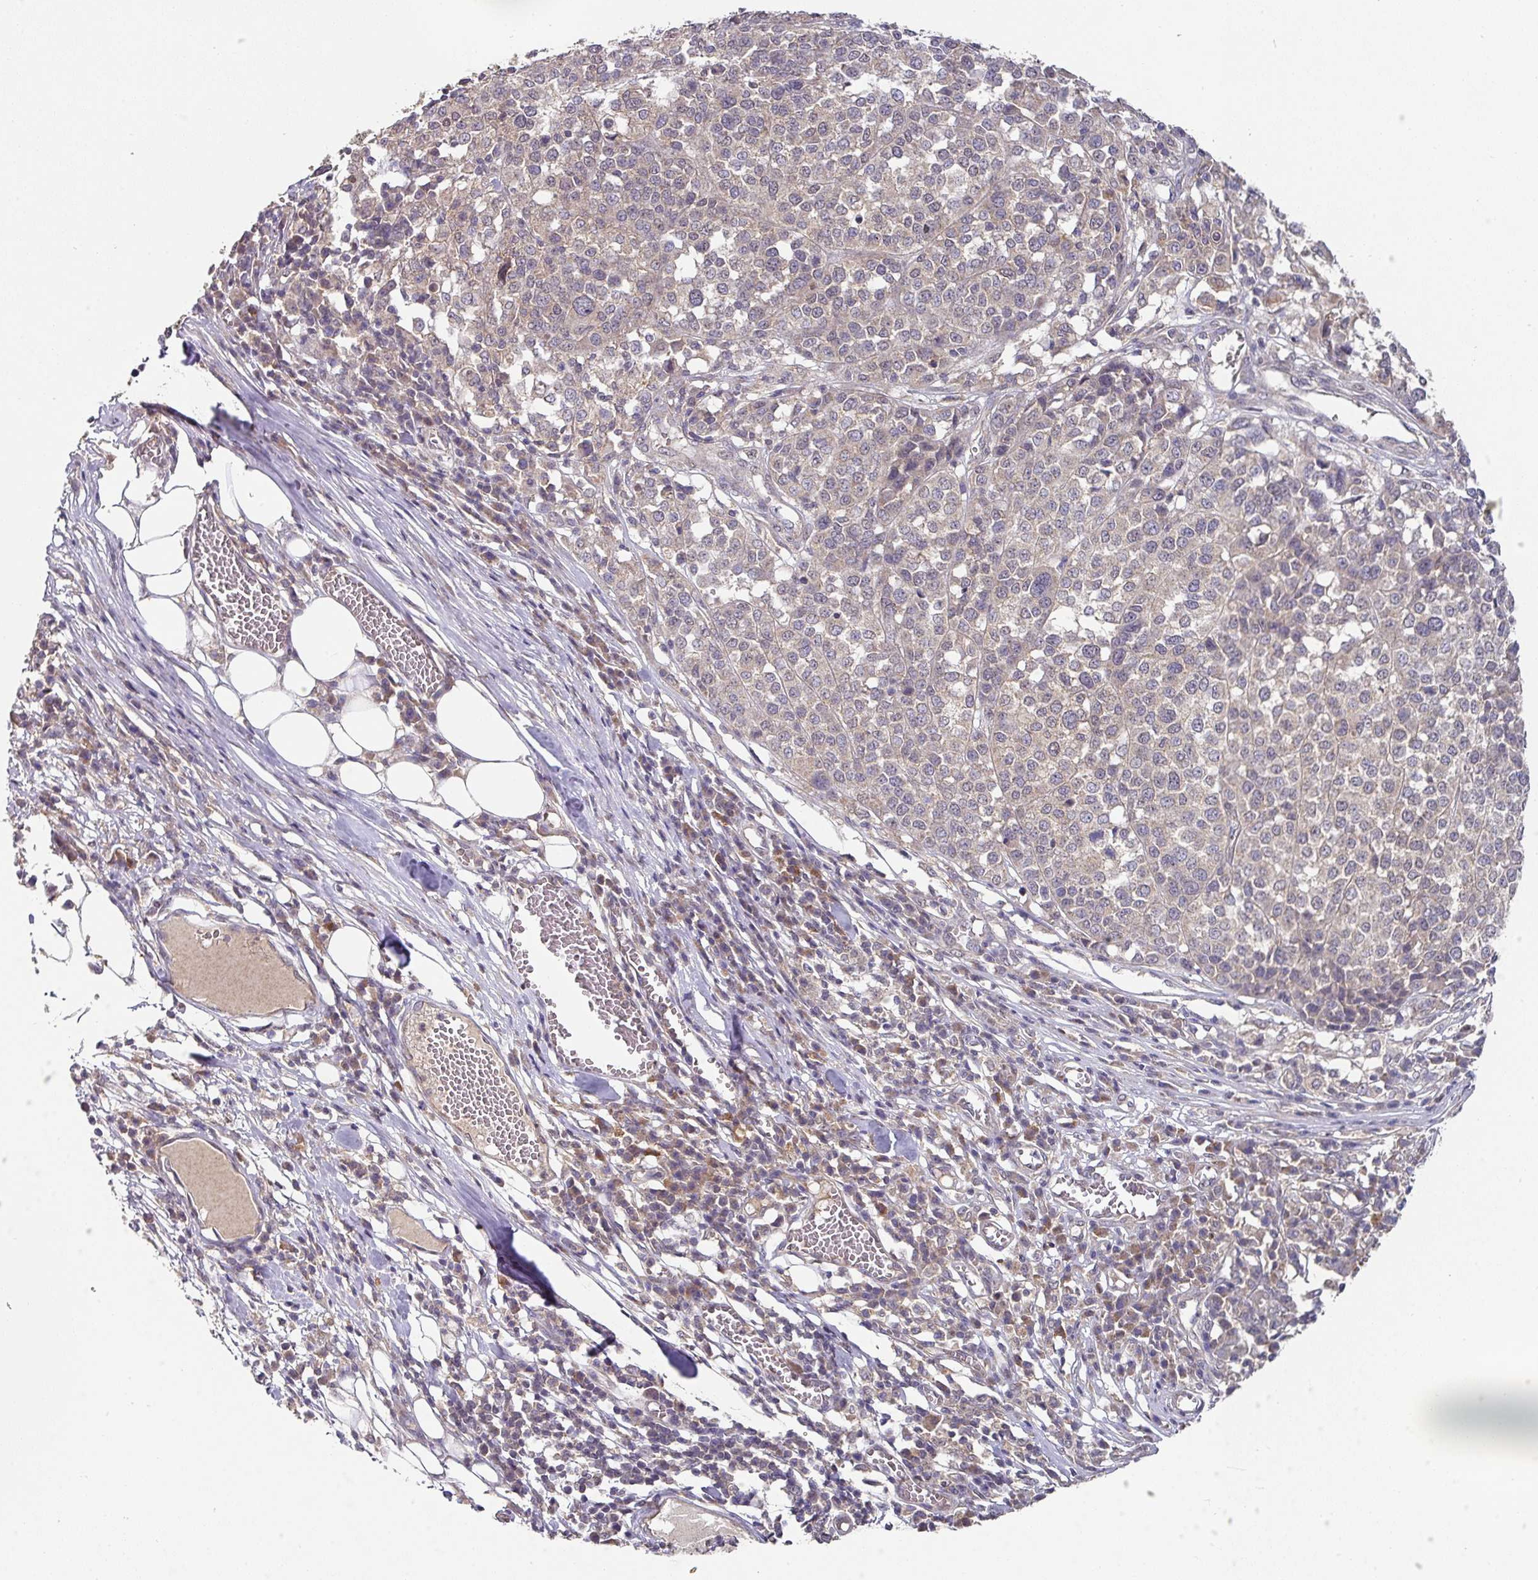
{"staining": {"intensity": "weak", "quantity": "<25%", "location": "cytoplasmic/membranous"}, "tissue": "melanoma", "cell_type": "Tumor cells", "image_type": "cancer", "snomed": [{"axis": "morphology", "description": "Malignant melanoma, Metastatic site"}, {"axis": "topography", "description": "Lymph node"}], "caption": "IHC image of neoplastic tissue: human malignant melanoma (metastatic site) stained with DAB exhibits no significant protein positivity in tumor cells.", "gene": "EXTL3", "patient": {"sex": "male", "age": 44}}